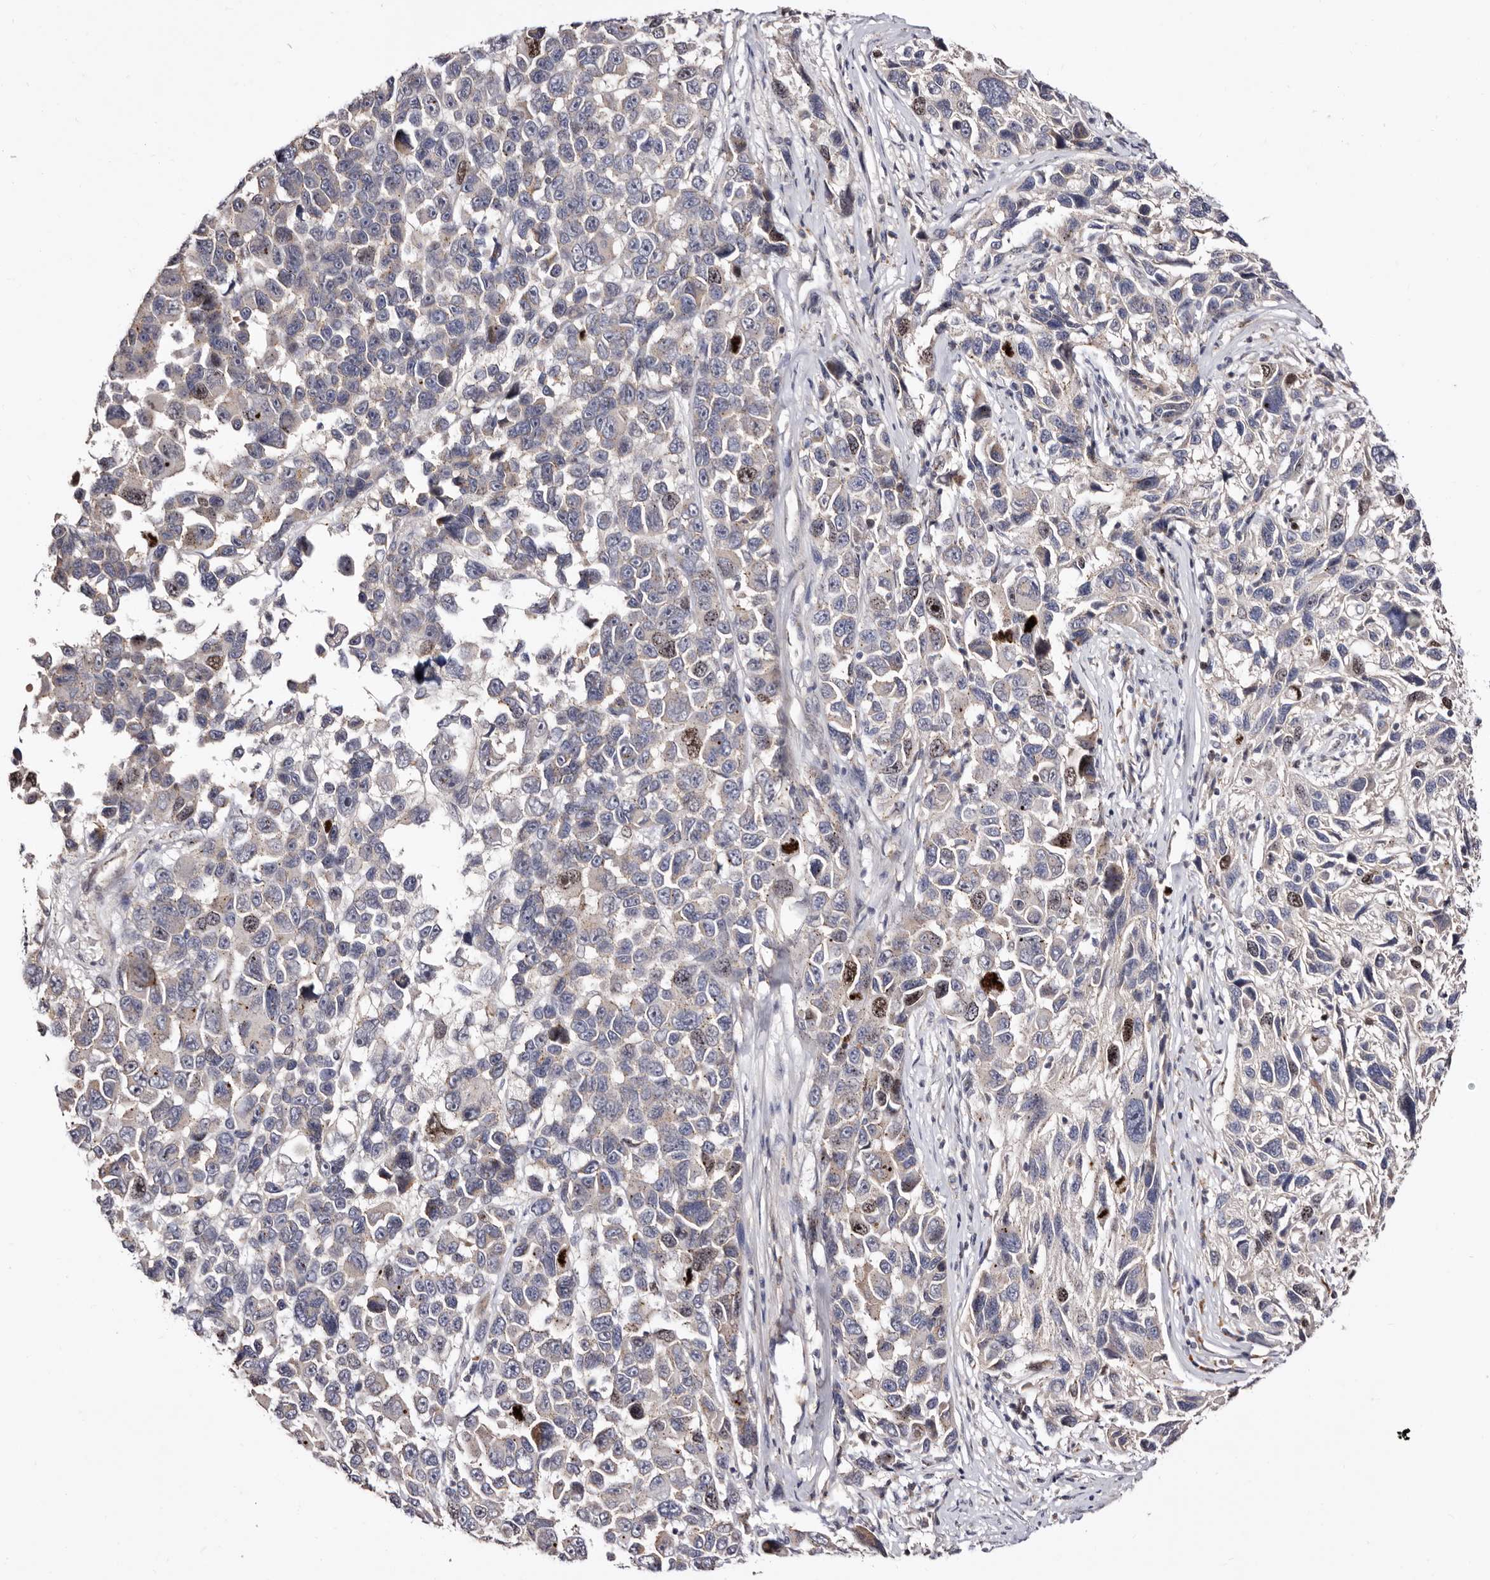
{"staining": {"intensity": "moderate", "quantity": "<25%", "location": "nuclear"}, "tissue": "melanoma", "cell_type": "Tumor cells", "image_type": "cancer", "snomed": [{"axis": "morphology", "description": "Malignant melanoma, NOS"}, {"axis": "topography", "description": "Skin"}], "caption": "Immunohistochemical staining of melanoma exhibits low levels of moderate nuclear protein staining in approximately <25% of tumor cells. Ihc stains the protein of interest in brown and the nuclei are stained blue.", "gene": "CDCA8", "patient": {"sex": "male", "age": 53}}